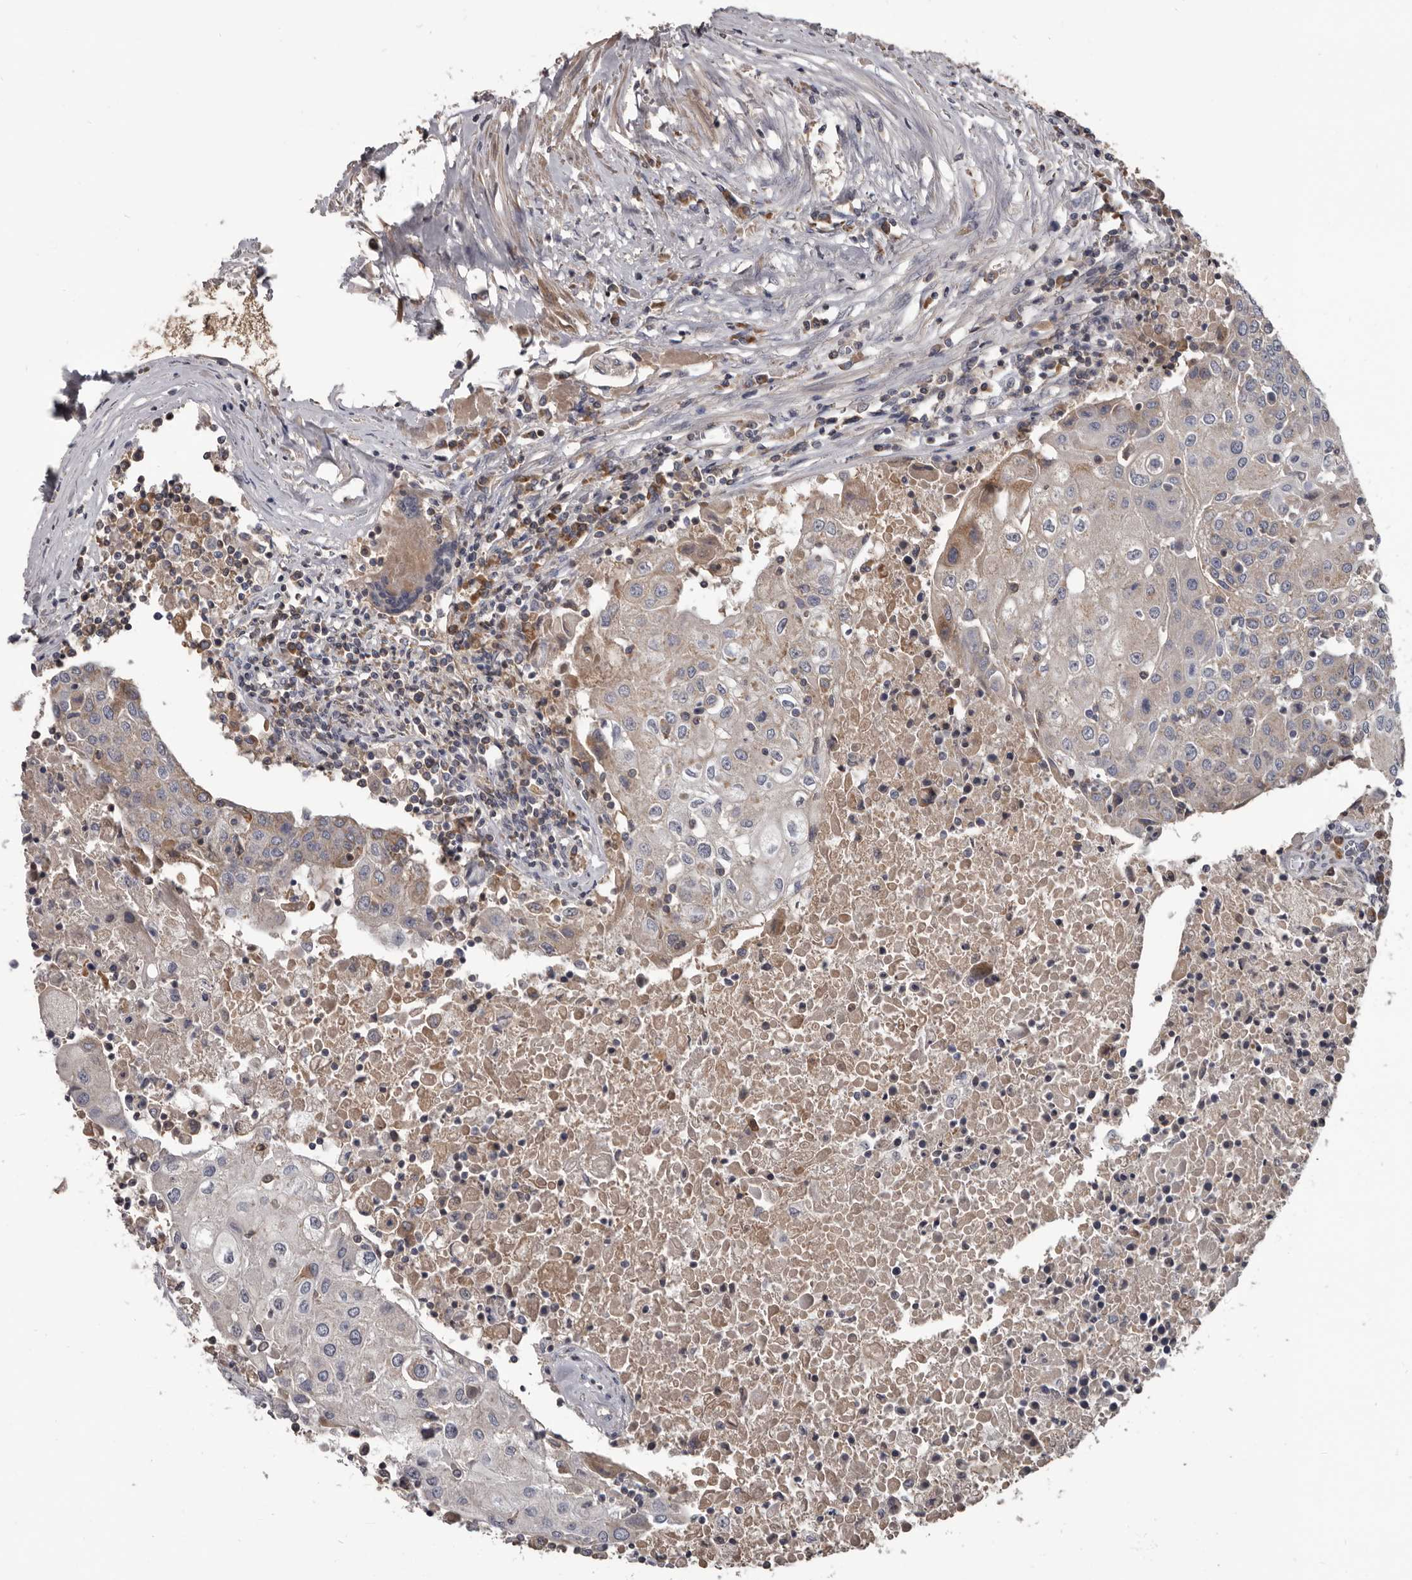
{"staining": {"intensity": "weak", "quantity": "25%-75%", "location": "cytoplasmic/membranous"}, "tissue": "urothelial cancer", "cell_type": "Tumor cells", "image_type": "cancer", "snomed": [{"axis": "morphology", "description": "Urothelial carcinoma, High grade"}, {"axis": "topography", "description": "Urinary bladder"}], "caption": "Human urothelial cancer stained for a protein (brown) reveals weak cytoplasmic/membranous positive expression in about 25%-75% of tumor cells.", "gene": "ALDH5A1", "patient": {"sex": "female", "age": 85}}